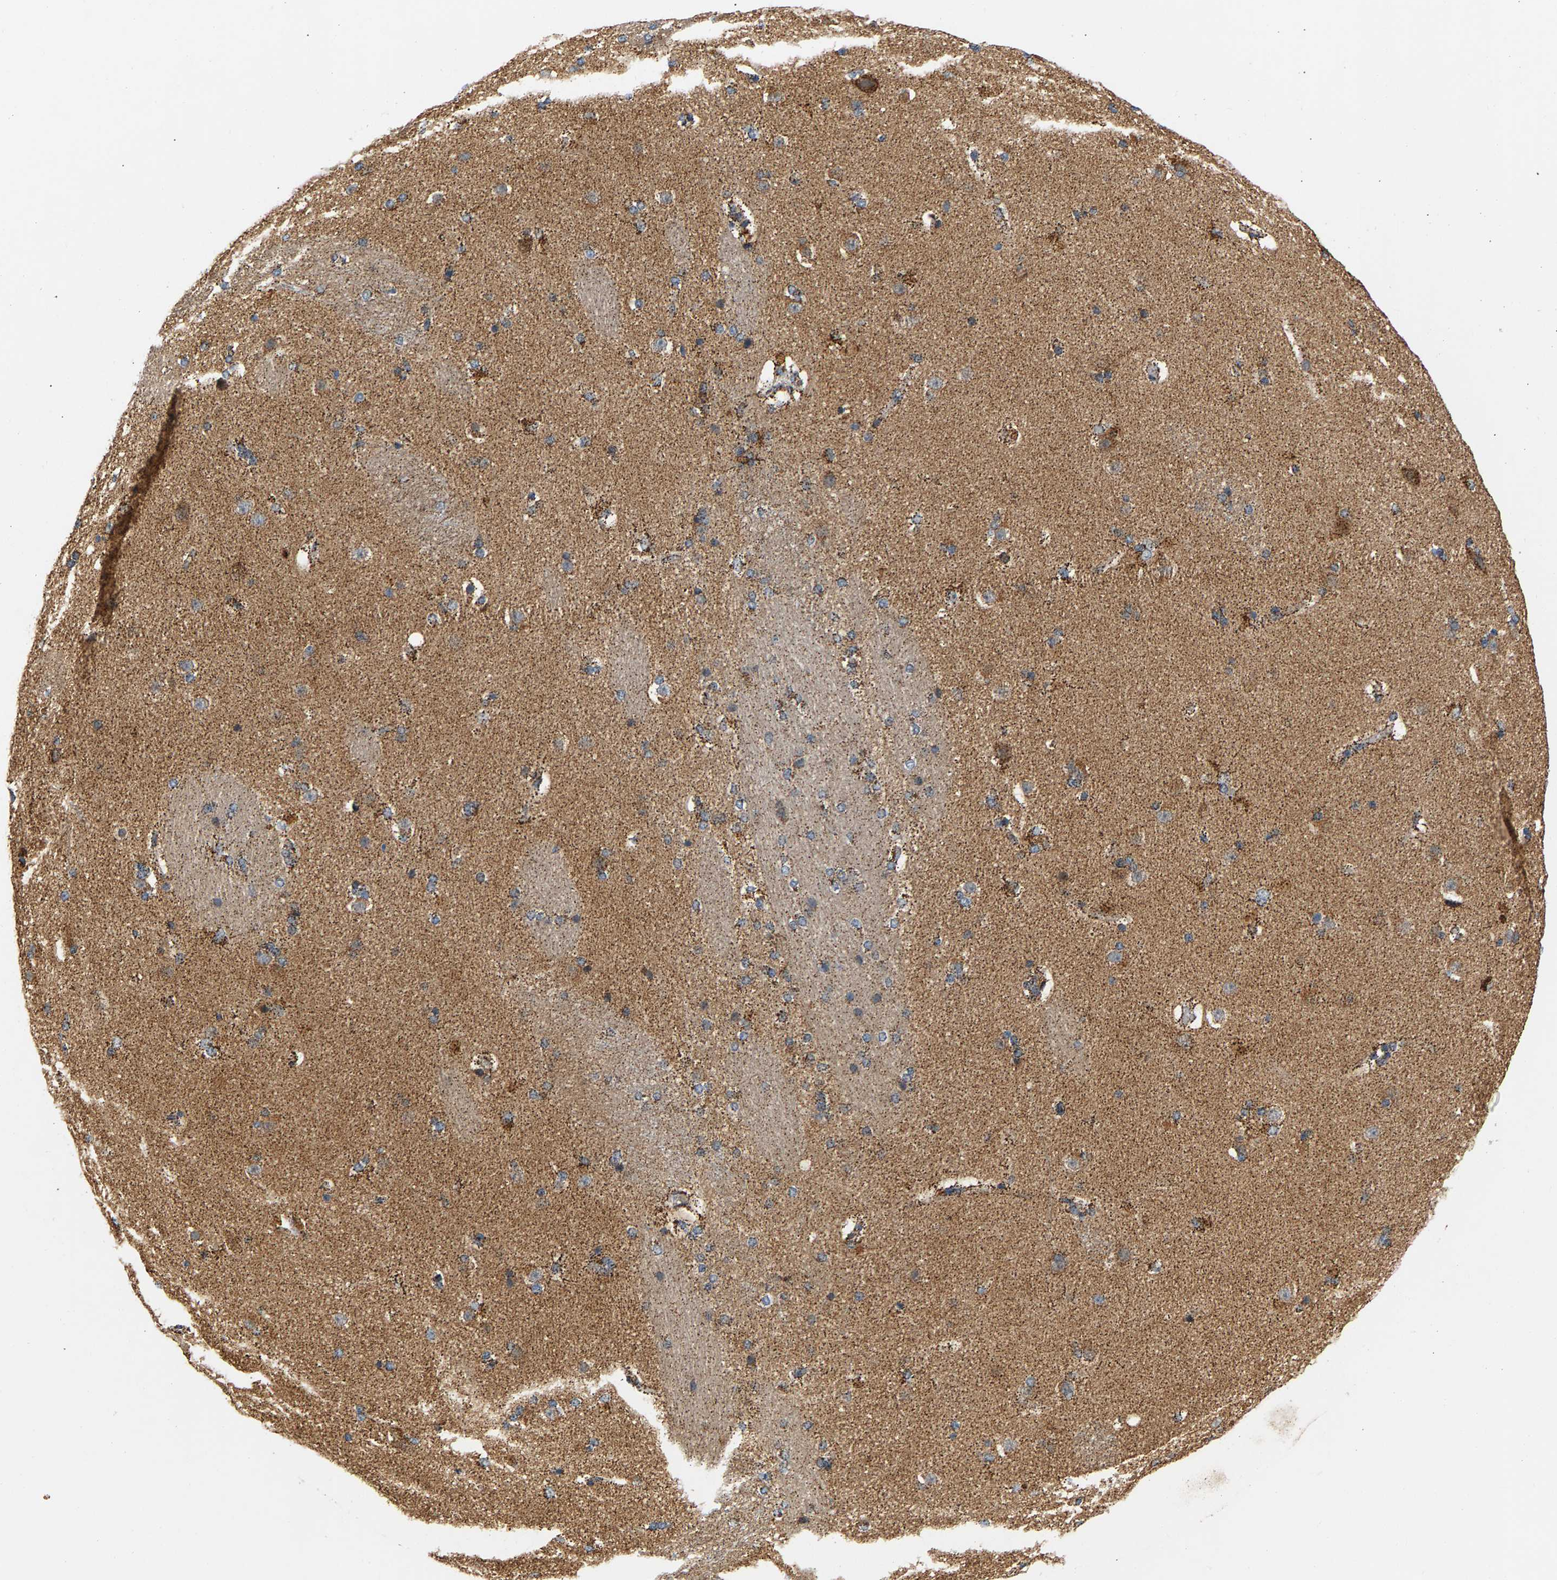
{"staining": {"intensity": "moderate", "quantity": ">75%", "location": "cytoplasmic/membranous"}, "tissue": "caudate", "cell_type": "Glial cells", "image_type": "normal", "snomed": [{"axis": "morphology", "description": "Normal tissue, NOS"}, {"axis": "topography", "description": "Lateral ventricle wall"}], "caption": "Protein staining shows moderate cytoplasmic/membranous expression in about >75% of glial cells in unremarkable caudate.", "gene": "PDE1A", "patient": {"sex": "female", "age": 19}}